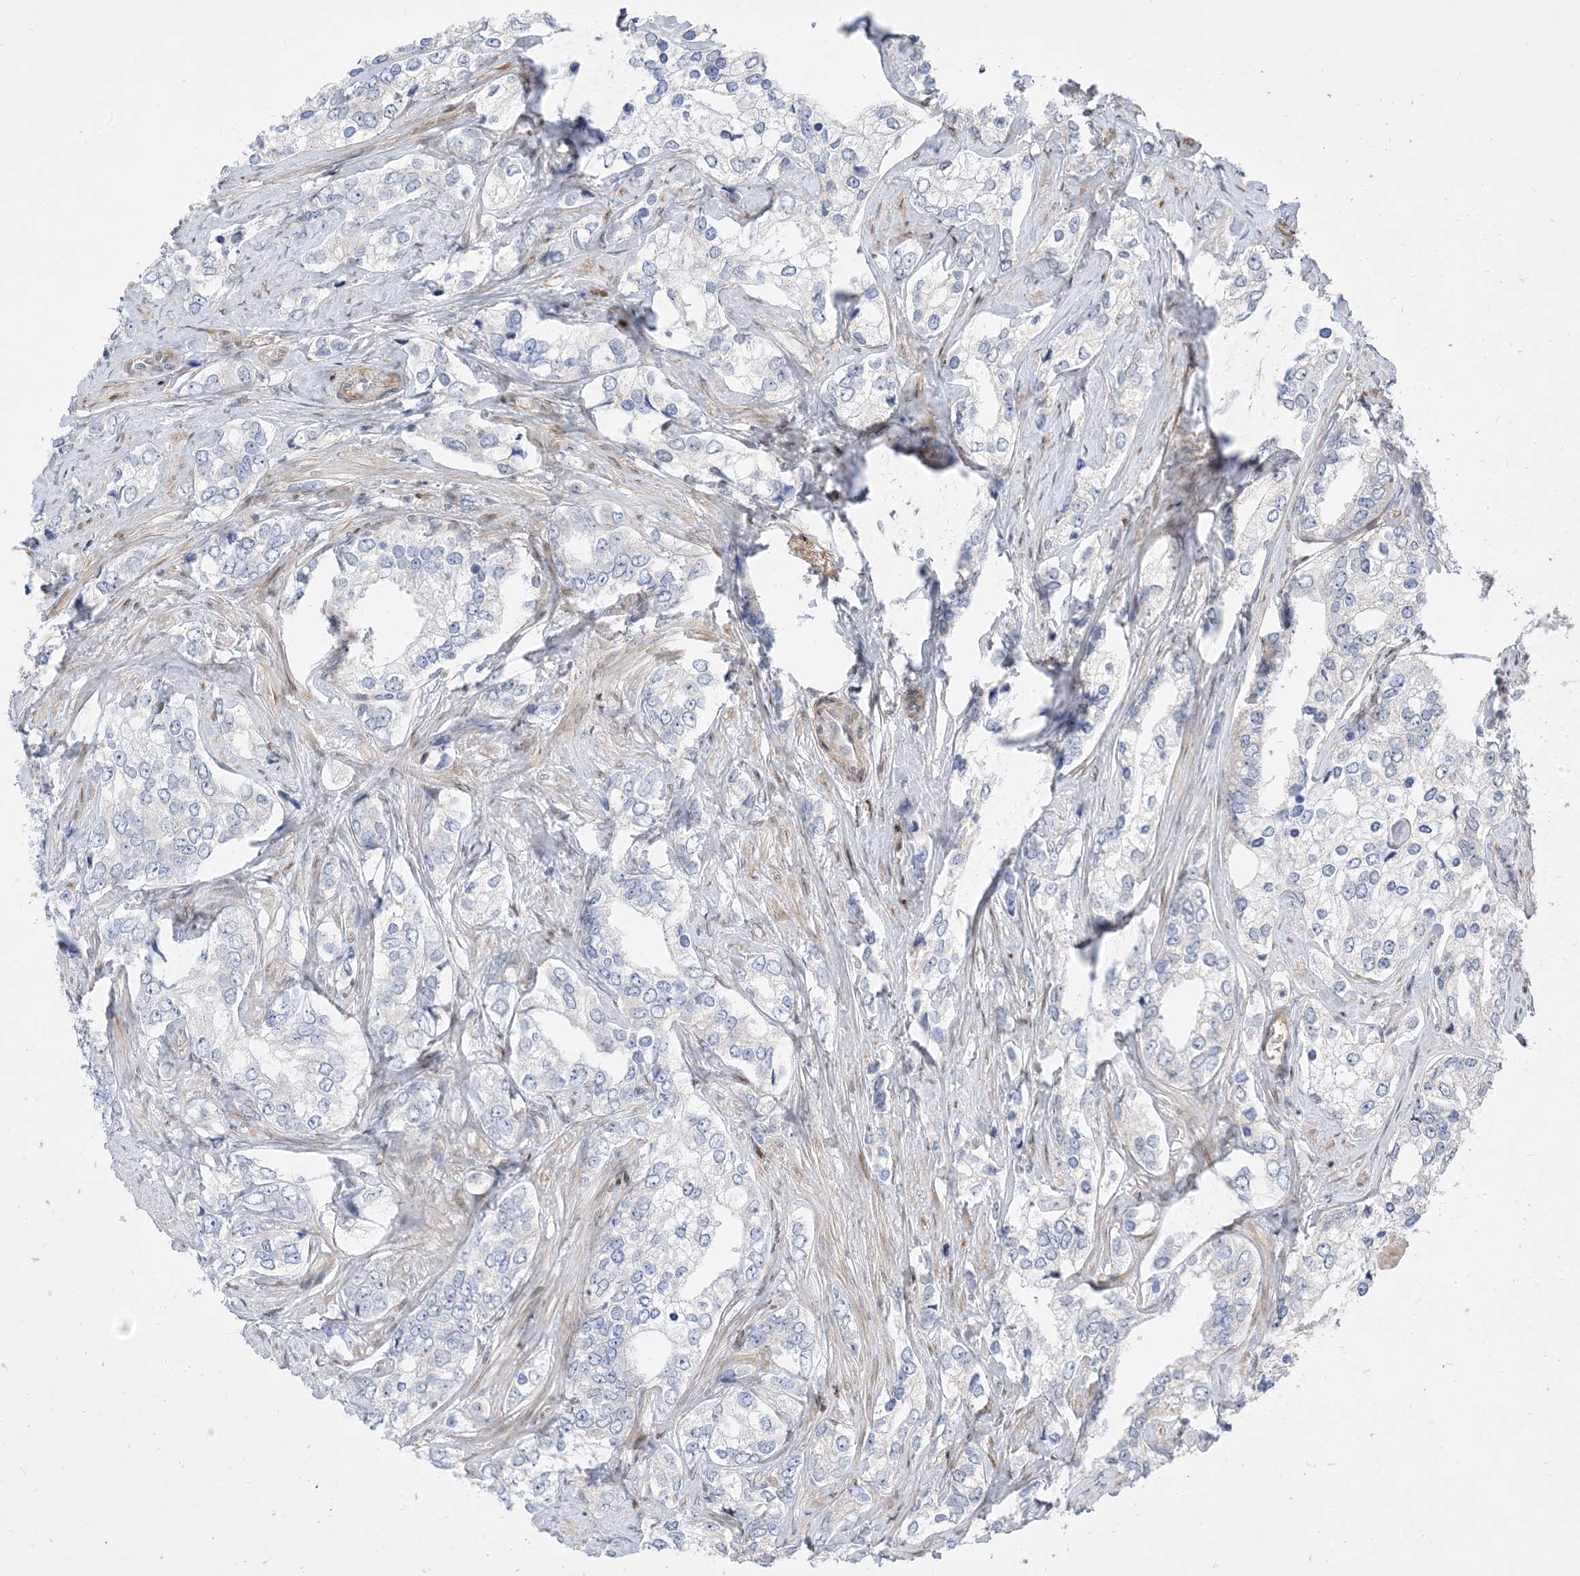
{"staining": {"intensity": "negative", "quantity": "none", "location": "none"}, "tissue": "prostate cancer", "cell_type": "Tumor cells", "image_type": "cancer", "snomed": [{"axis": "morphology", "description": "Adenocarcinoma, High grade"}, {"axis": "topography", "description": "Prostate"}], "caption": "A photomicrograph of prostate cancer stained for a protein shows no brown staining in tumor cells. Brightfield microscopy of immunohistochemistry (IHC) stained with DAB (brown) and hematoxylin (blue), captured at high magnification.", "gene": "TYSND1", "patient": {"sex": "male", "age": 66}}